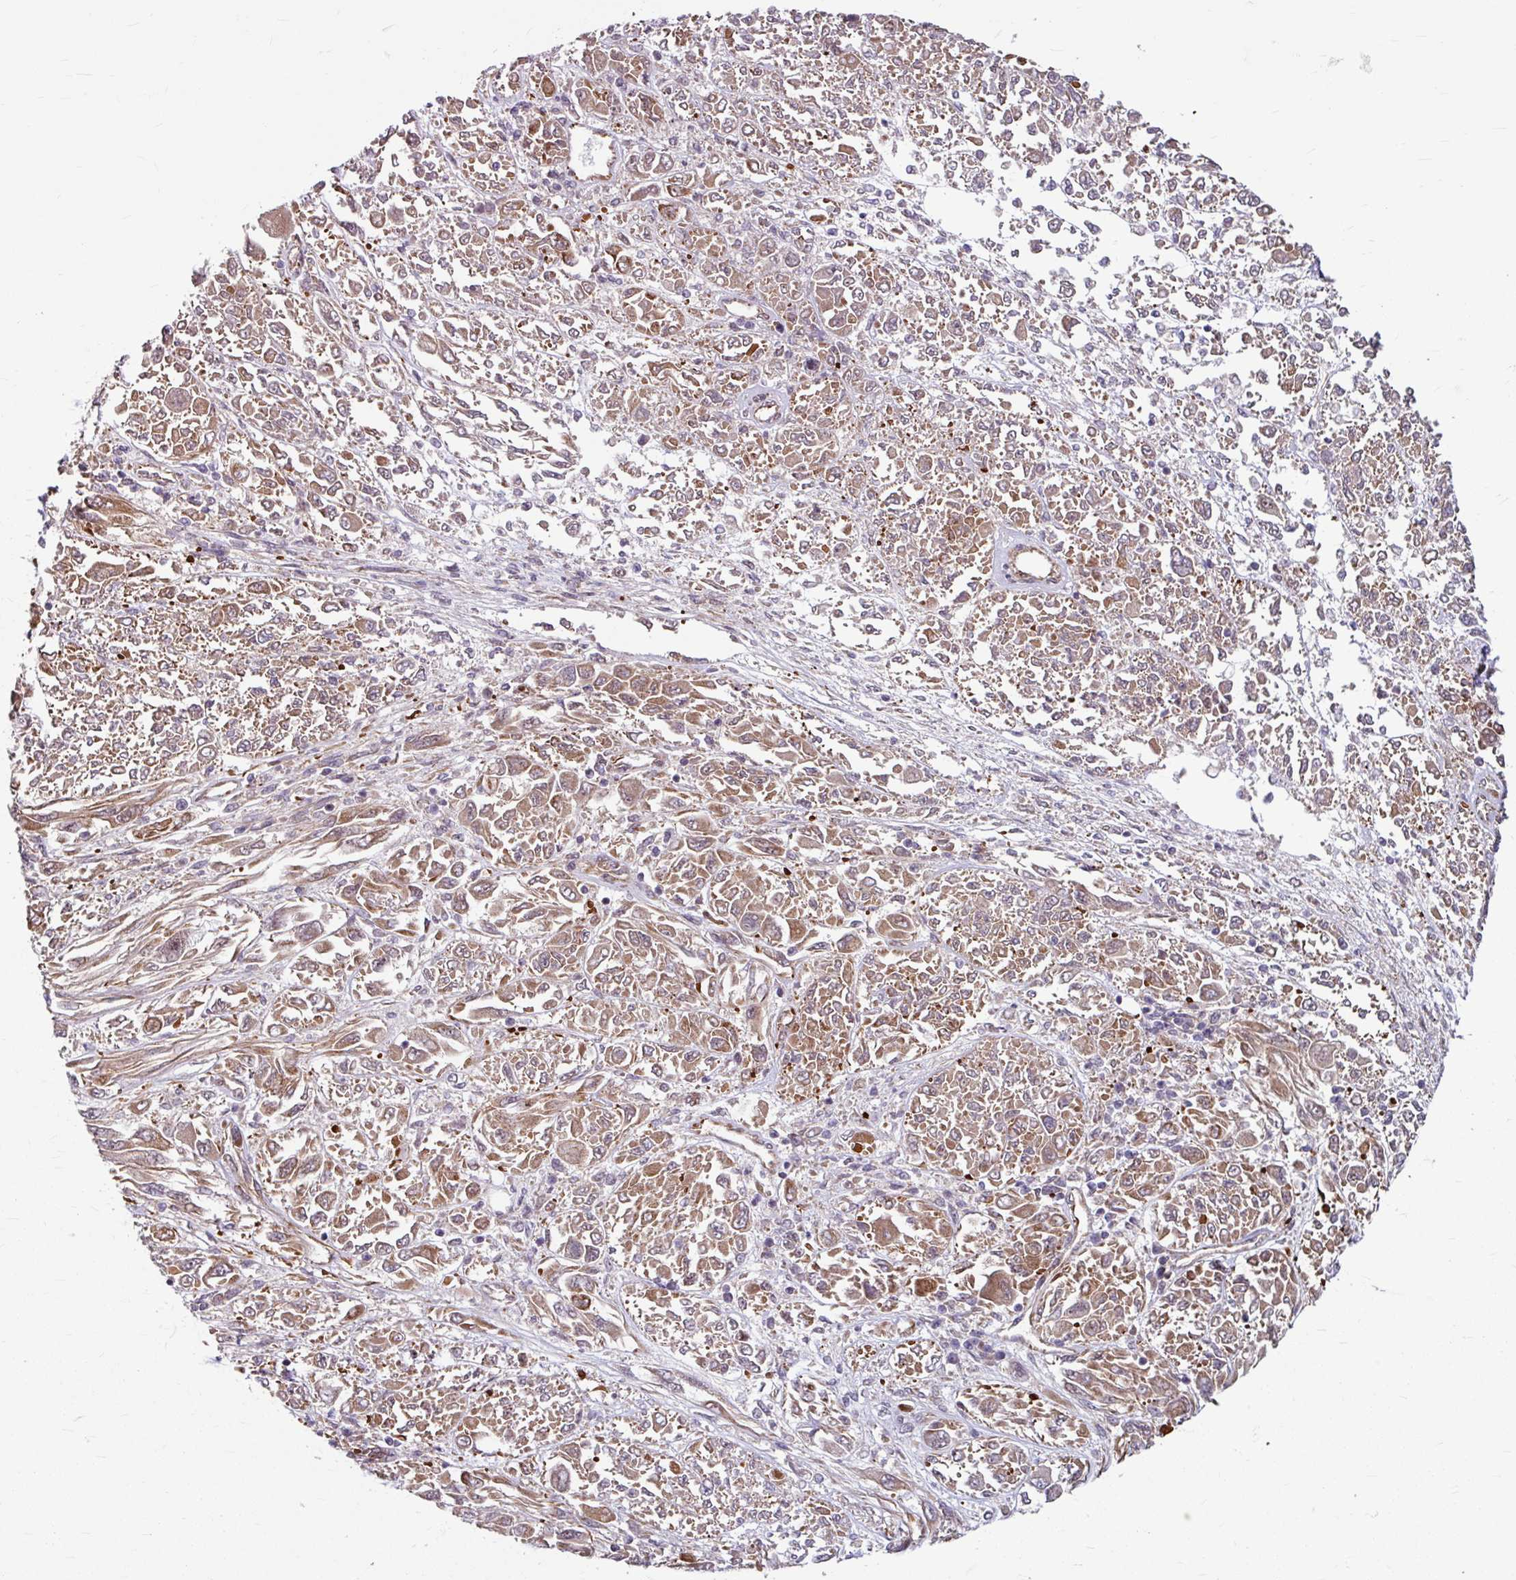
{"staining": {"intensity": "moderate", "quantity": ">75%", "location": "cytoplasmic/membranous"}, "tissue": "melanoma", "cell_type": "Tumor cells", "image_type": "cancer", "snomed": [{"axis": "morphology", "description": "Malignant melanoma, NOS"}, {"axis": "topography", "description": "Skin"}], "caption": "Moderate cytoplasmic/membranous protein staining is appreciated in approximately >75% of tumor cells in melanoma.", "gene": "DAAM2", "patient": {"sex": "female", "age": 91}}